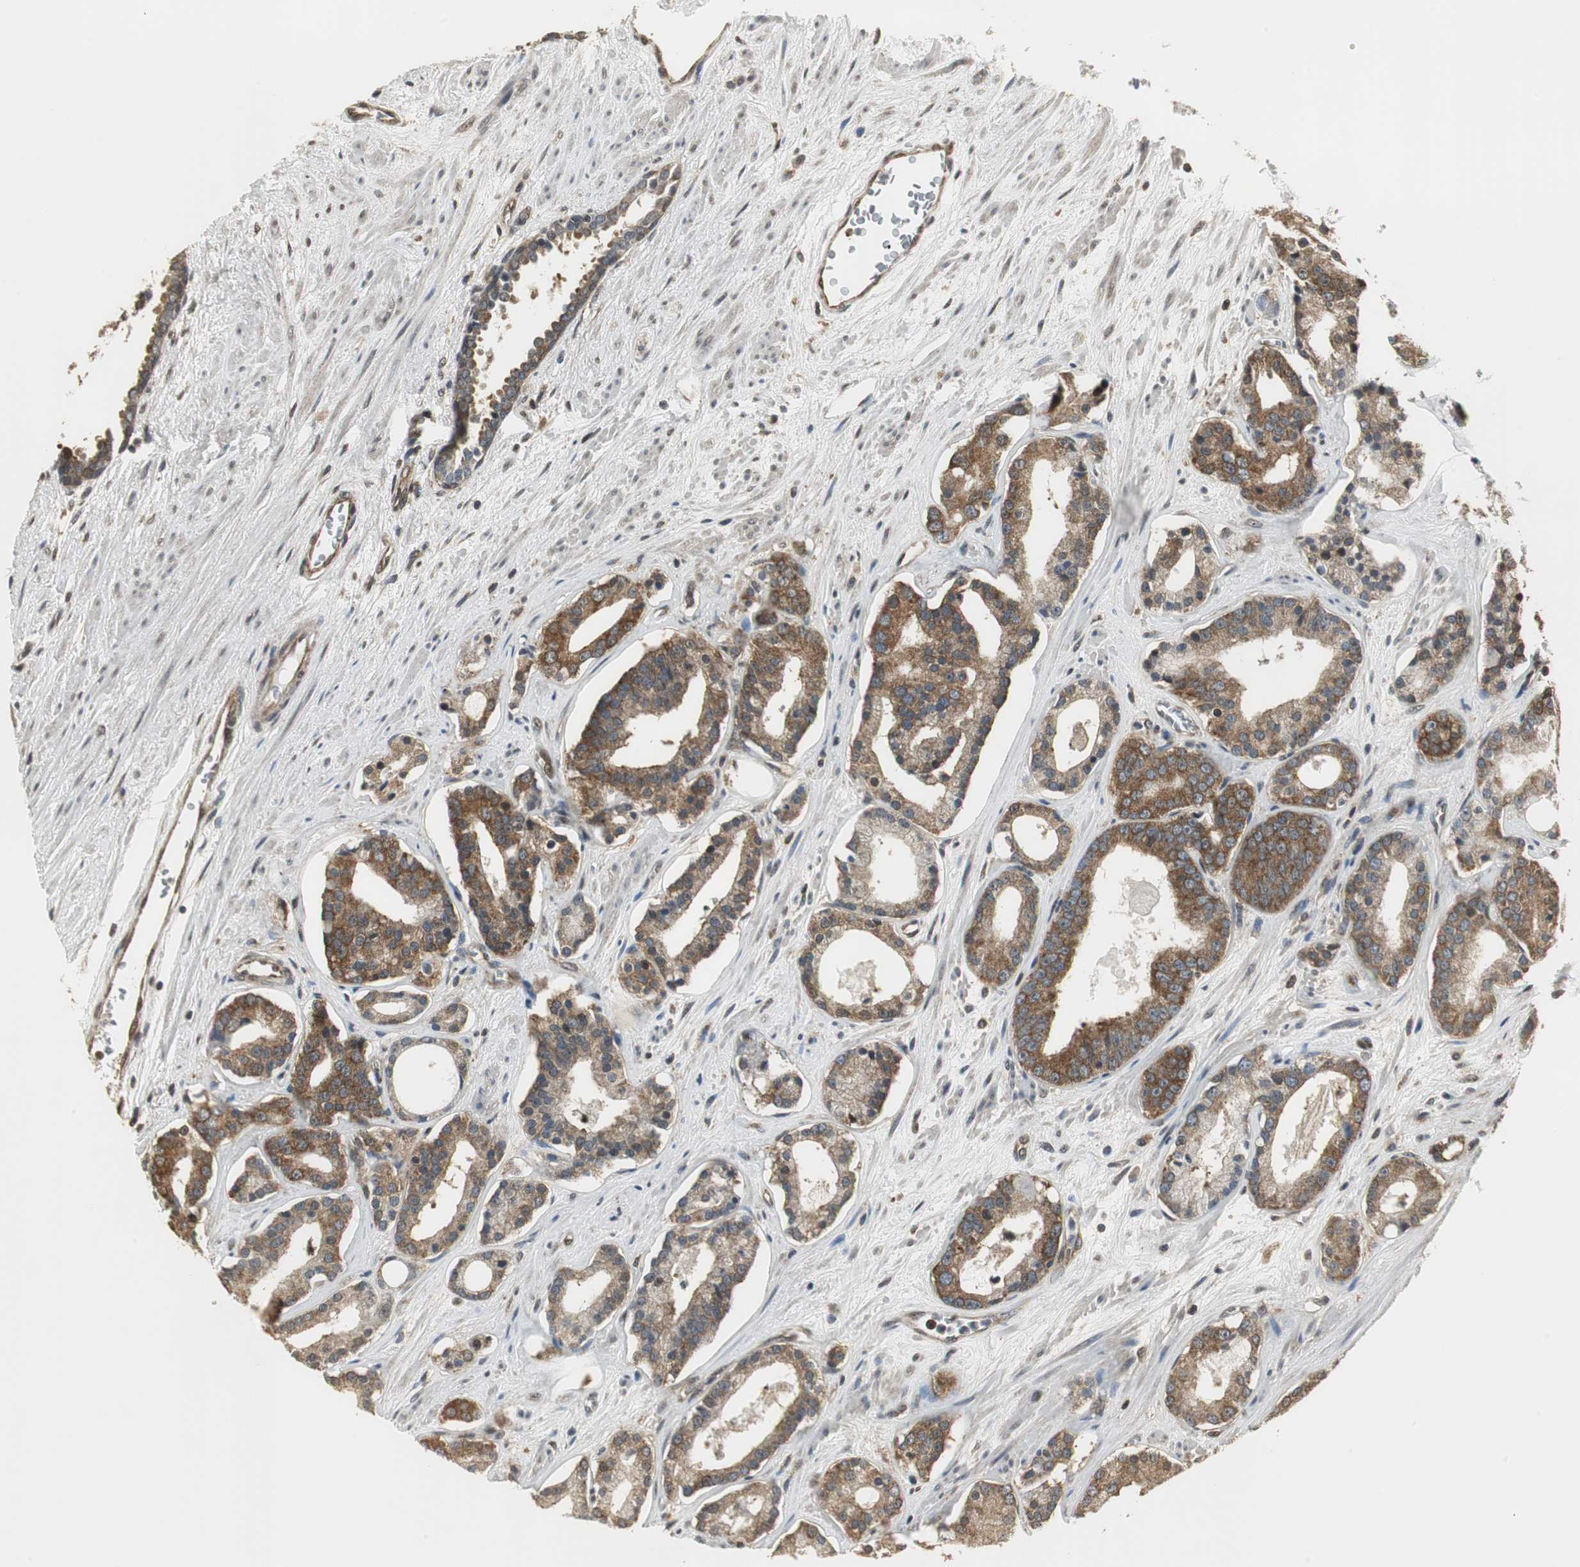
{"staining": {"intensity": "moderate", "quantity": ">75%", "location": "cytoplasmic/membranous"}, "tissue": "prostate cancer", "cell_type": "Tumor cells", "image_type": "cancer", "snomed": [{"axis": "morphology", "description": "Adenocarcinoma, Low grade"}, {"axis": "topography", "description": "Prostate"}], "caption": "Moderate cytoplasmic/membranous staining is seen in about >75% of tumor cells in prostate cancer (adenocarcinoma (low-grade)).", "gene": "CCT5", "patient": {"sex": "male", "age": 63}}